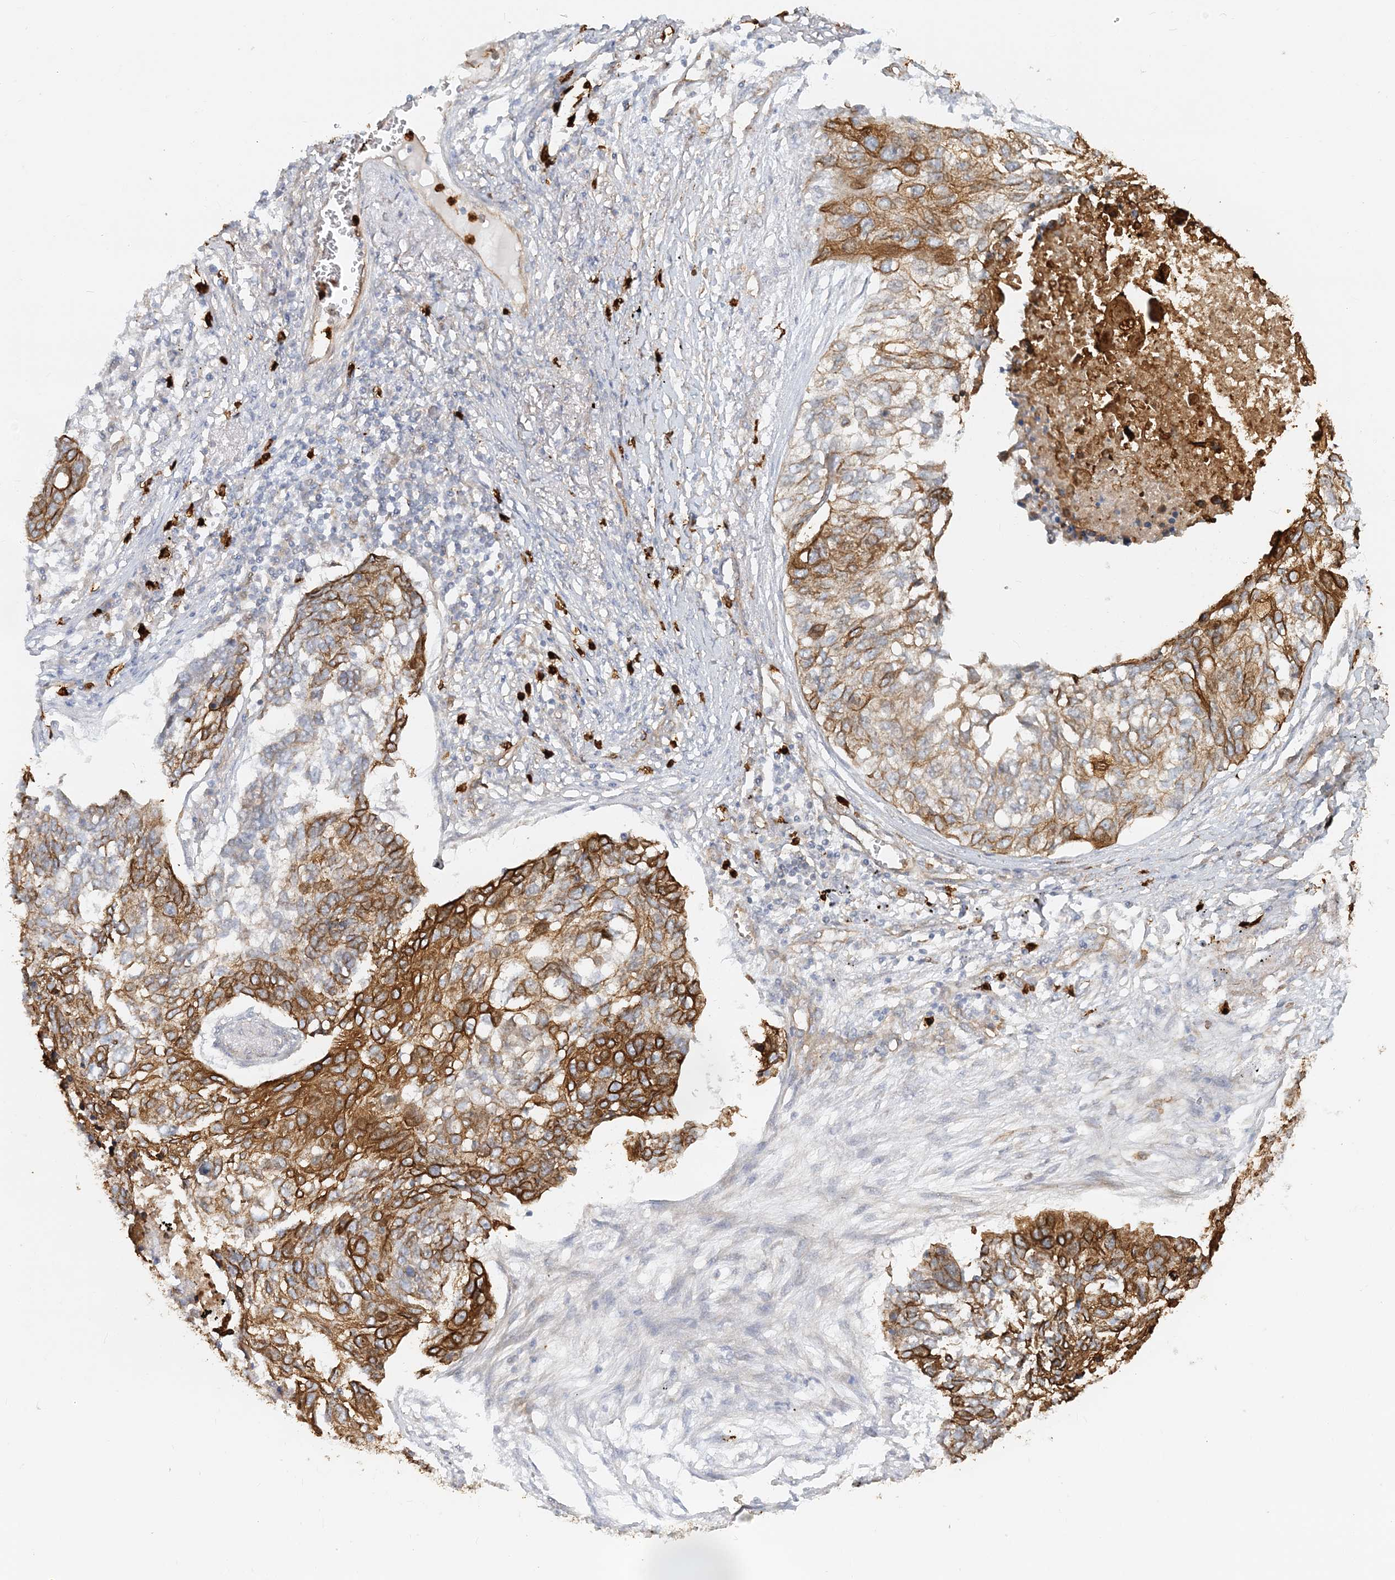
{"staining": {"intensity": "moderate", "quantity": "25%-75%", "location": "cytoplasmic/membranous"}, "tissue": "lung cancer", "cell_type": "Tumor cells", "image_type": "cancer", "snomed": [{"axis": "morphology", "description": "Squamous cell carcinoma, NOS"}, {"axis": "topography", "description": "Lung"}], "caption": "Brown immunohistochemical staining in human lung cancer shows moderate cytoplasmic/membranous staining in approximately 25%-75% of tumor cells.", "gene": "DNAH1", "patient": {"sex": "female", "age": 63}}